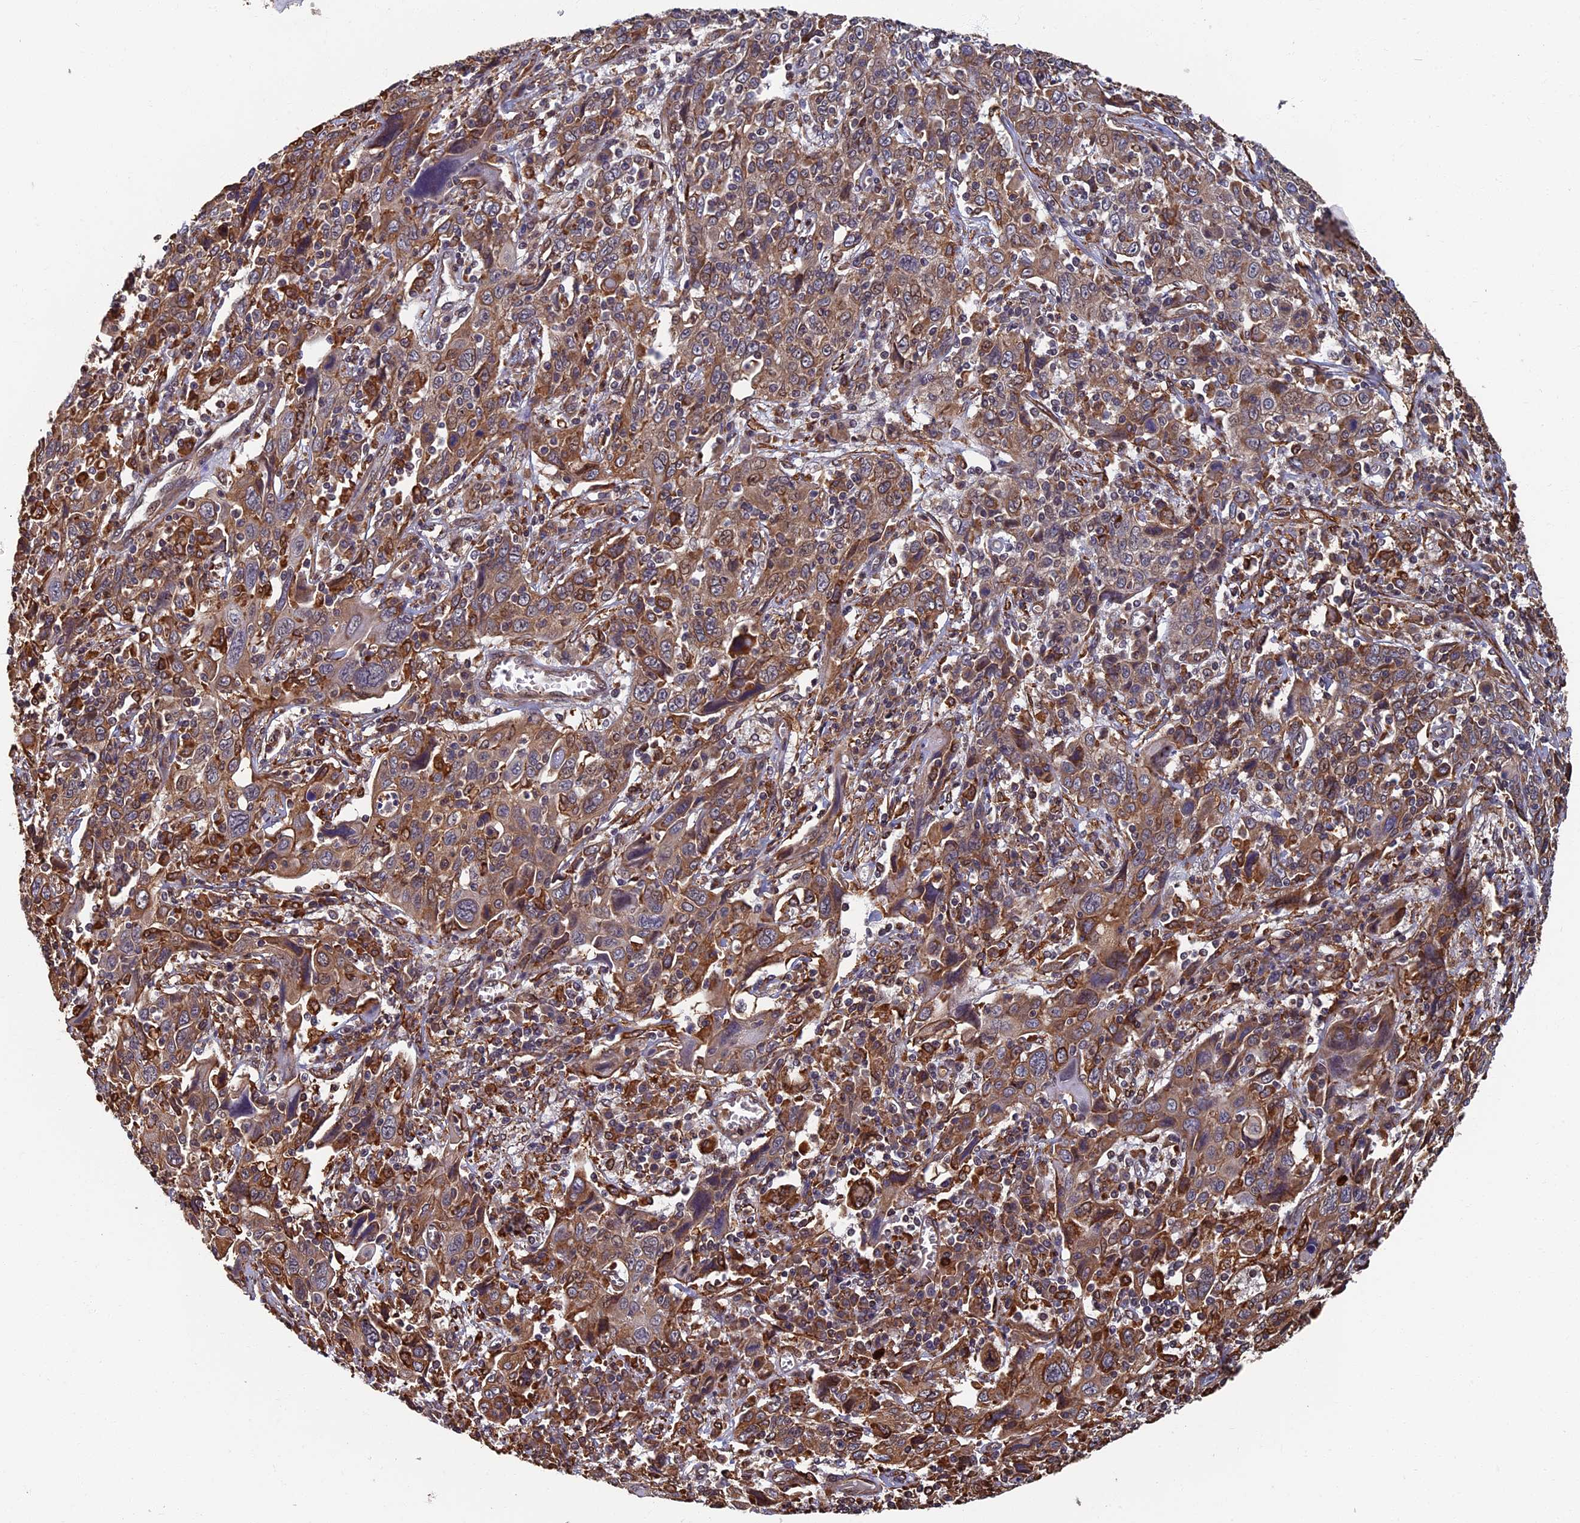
{"staining": {"intensity": "moderate", "quantity": ">75%", "location": "cytoplasmic/membranous"}, "tissue": "cervical cancer", "cell_type": "Tumor cells", "image_type": "cancer", "snomed": [{"axis": "morphology", "description": "Squamous cell carcinoma, NOS"}, {"axis": "topography", "description": "Cervix"}], "caption": "Cervical squamous cell carcinoma stained for a protein demonstrates moderate cytoplasmic/membranous positivity in tumor cells. (DAB = brown stain, brightfield microscopy at high magnification).", "gene": "CTDP1", "patient": {"sex": "female", "age": 46}}